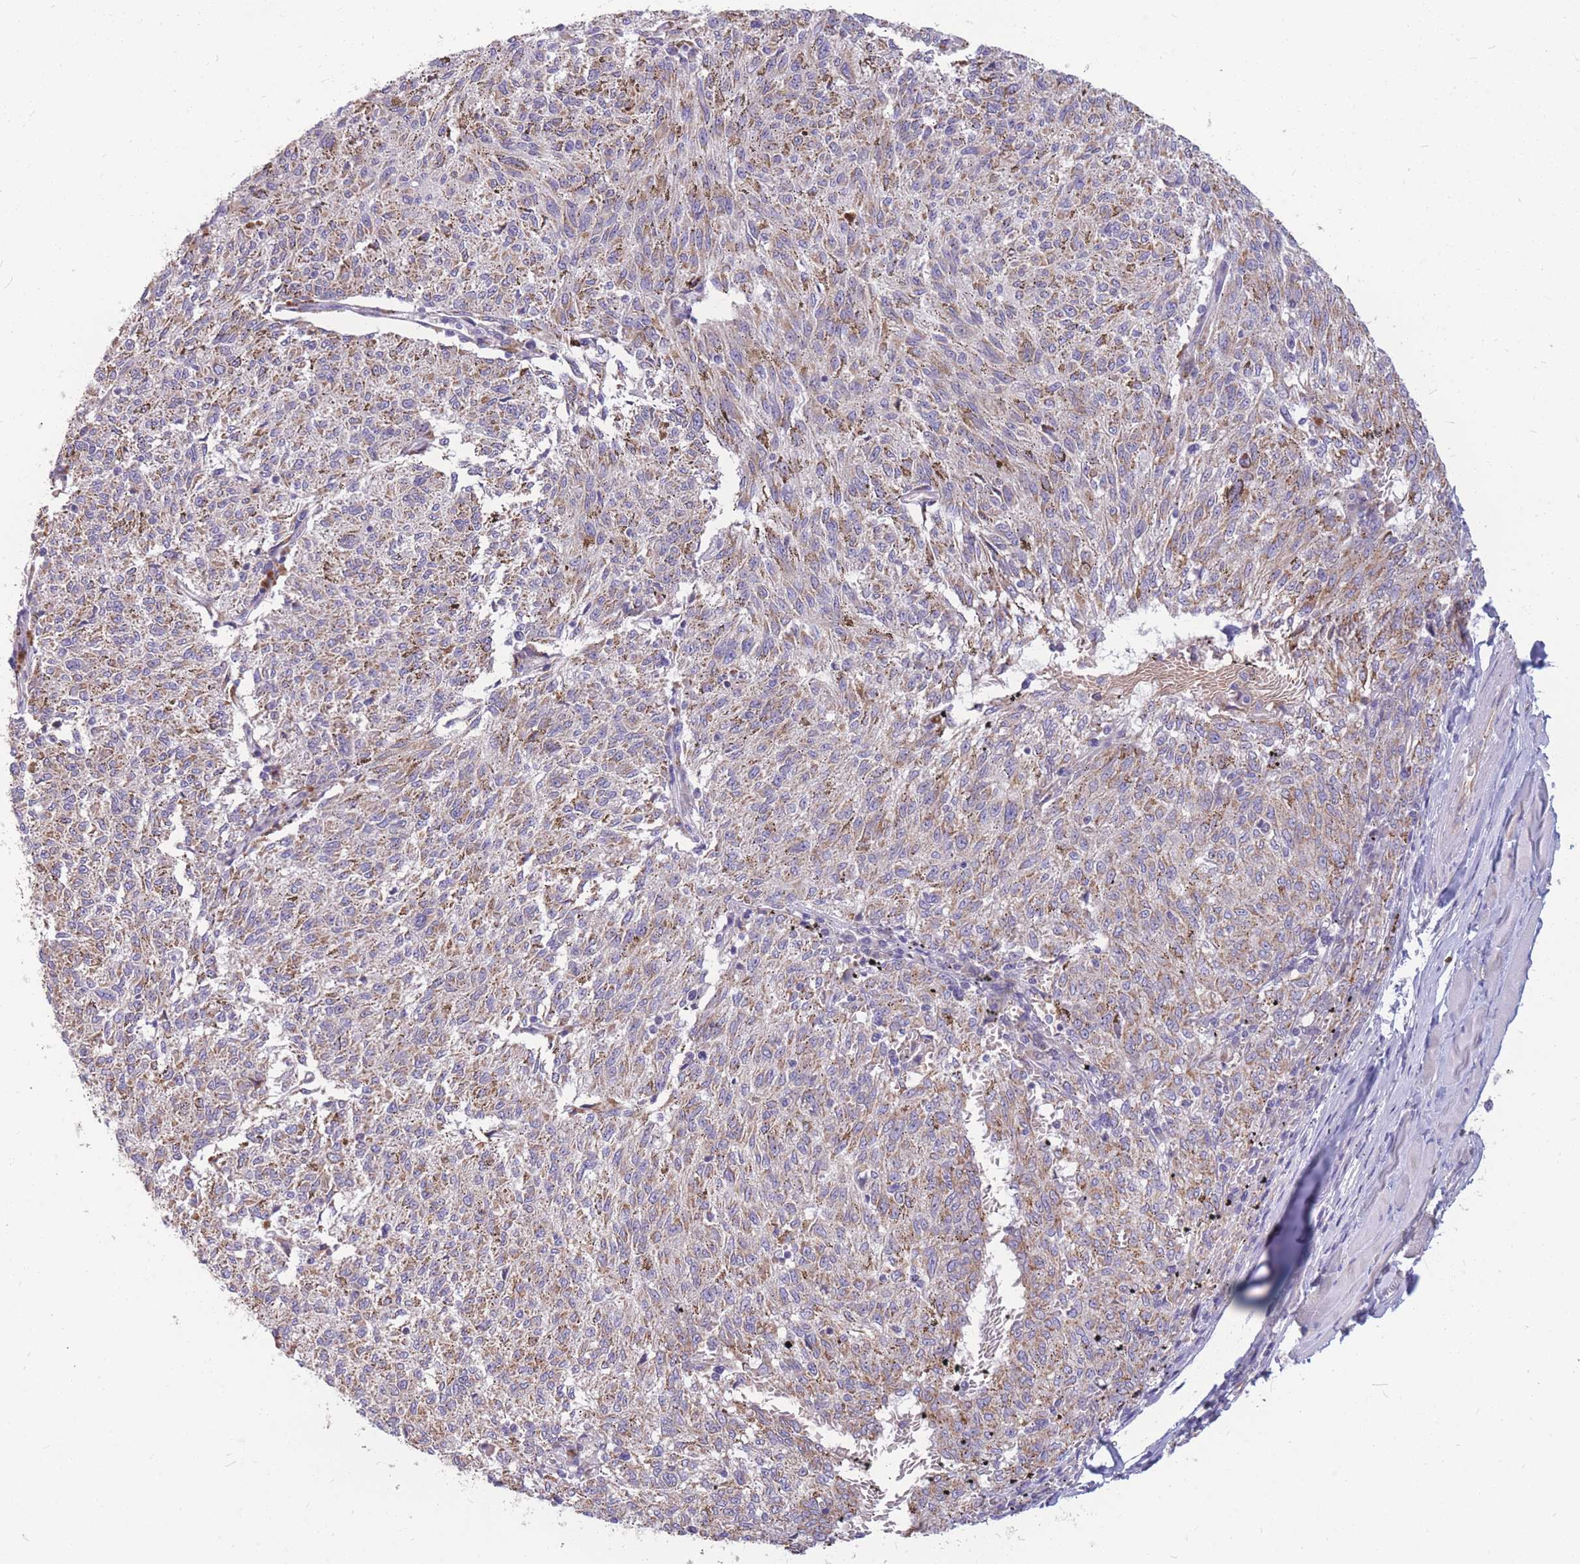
{"staining": {"intensity": "moderate", "quantity": "25%-75%", "location": "cytoplasmic/membranous"}, "tissue": "melanoma", "cell_type": "Tumor cells", "image_type": "cancer", "snomed": [{"axis": "morphology", "description": "Malignant melanoma, NOS"}, {"axis": "topography", "description": "Skin"}], "caption": "There is medium levels of moderate cytoplasmic/membranous staining in tumor cells of malignant melanoma, as demonstrated by immunohistochemical staining (brown color).", "gene": "MRPS9", "patient": {"sex": "female", "age": 72}}